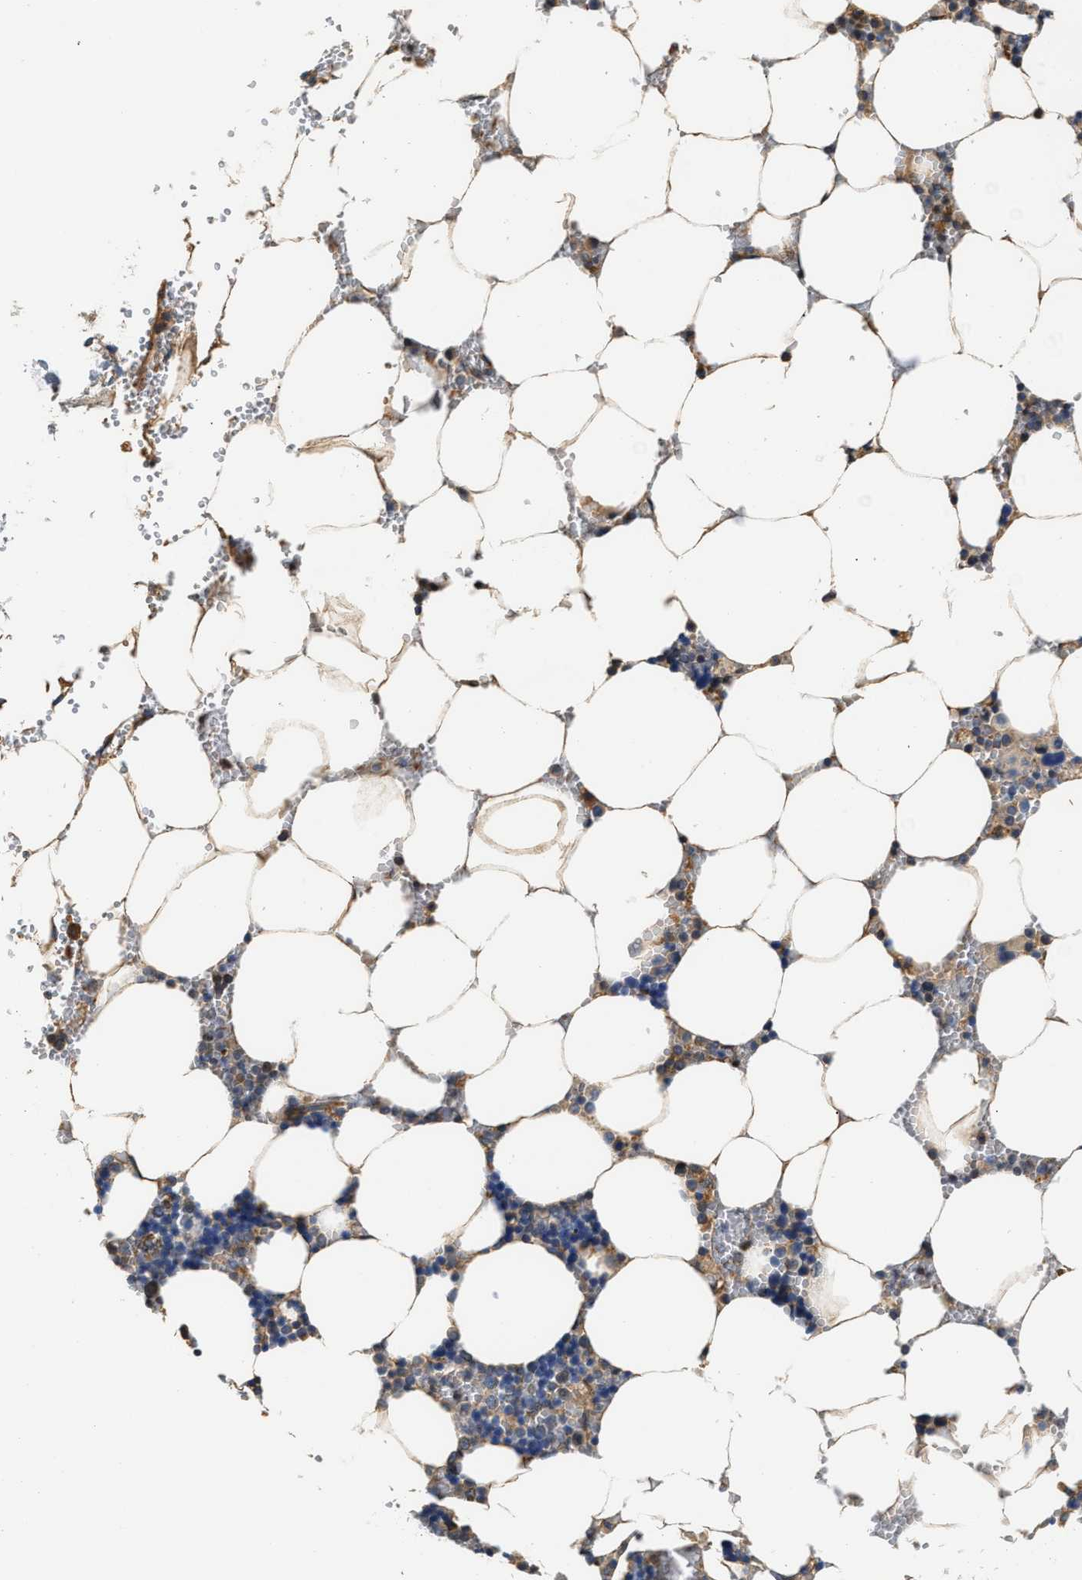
{"staining": {"intensity": "moderate", "quantity": "<25%", "location": "cytoplasmic/membranous"}, "tissue": "bone marrow", "cell_type": "Hematopoietic cells", "image_type": "normal", "snomed": [{"axis": "morphology", "description": "Normal tissue, NOS"}, {"axis": "topography", "description": "Bone marrow"}], "caption": "Hematopoietic cells display low levels of moderate cytoplasmic/membranous expression in approximately <25% of cells in unremarkable bone marrow.", "gene": "TEX2", "patient": {"sex": "male", "age": 70}}